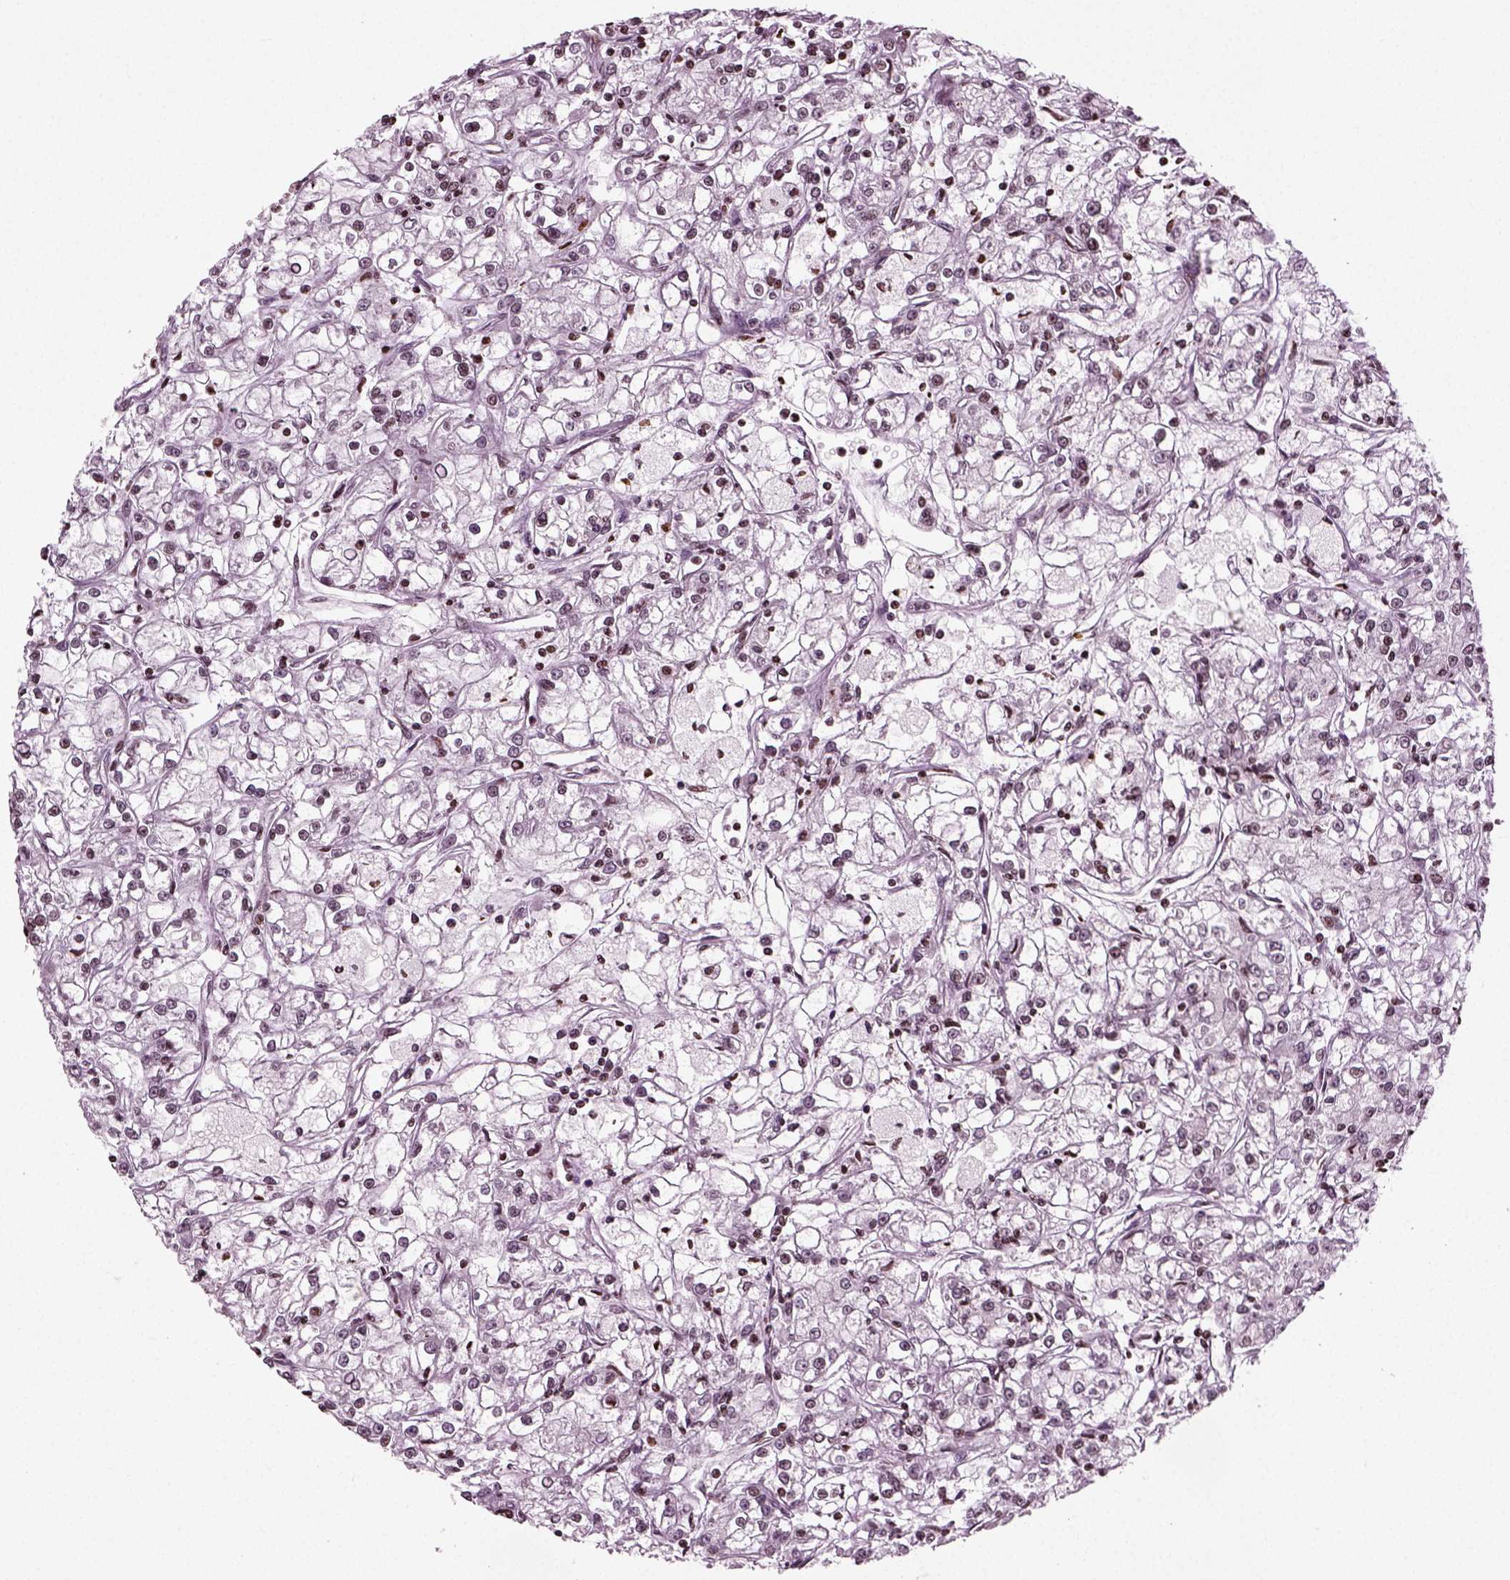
{"staining": {"intensity": "weak", "quantity": "<25%", "location": "nuclear"}, "tissue": "renal cancer", "cell_type": "Tumor cells", "image_type": "cancer", "snomed": [{"axis": "morphology", "description": "Adenocarcinoma, NOS"}, {"axis": "topography", "description": "Kidney"}], "caption": "This micrograph is of renal adenocarcinoma stained with immunohistochemistry (IHC) to label a protein in brown with the nuclei are counter-stained blue. There is no expression in tumor cells. (DAB (3,3'-diaminobenzidine) immunohistochemistry (IHC) visualized using brightfield microscopy, high magnification).", "gene": "HEYL", "patient": {"sex": "female", "age": 59}}